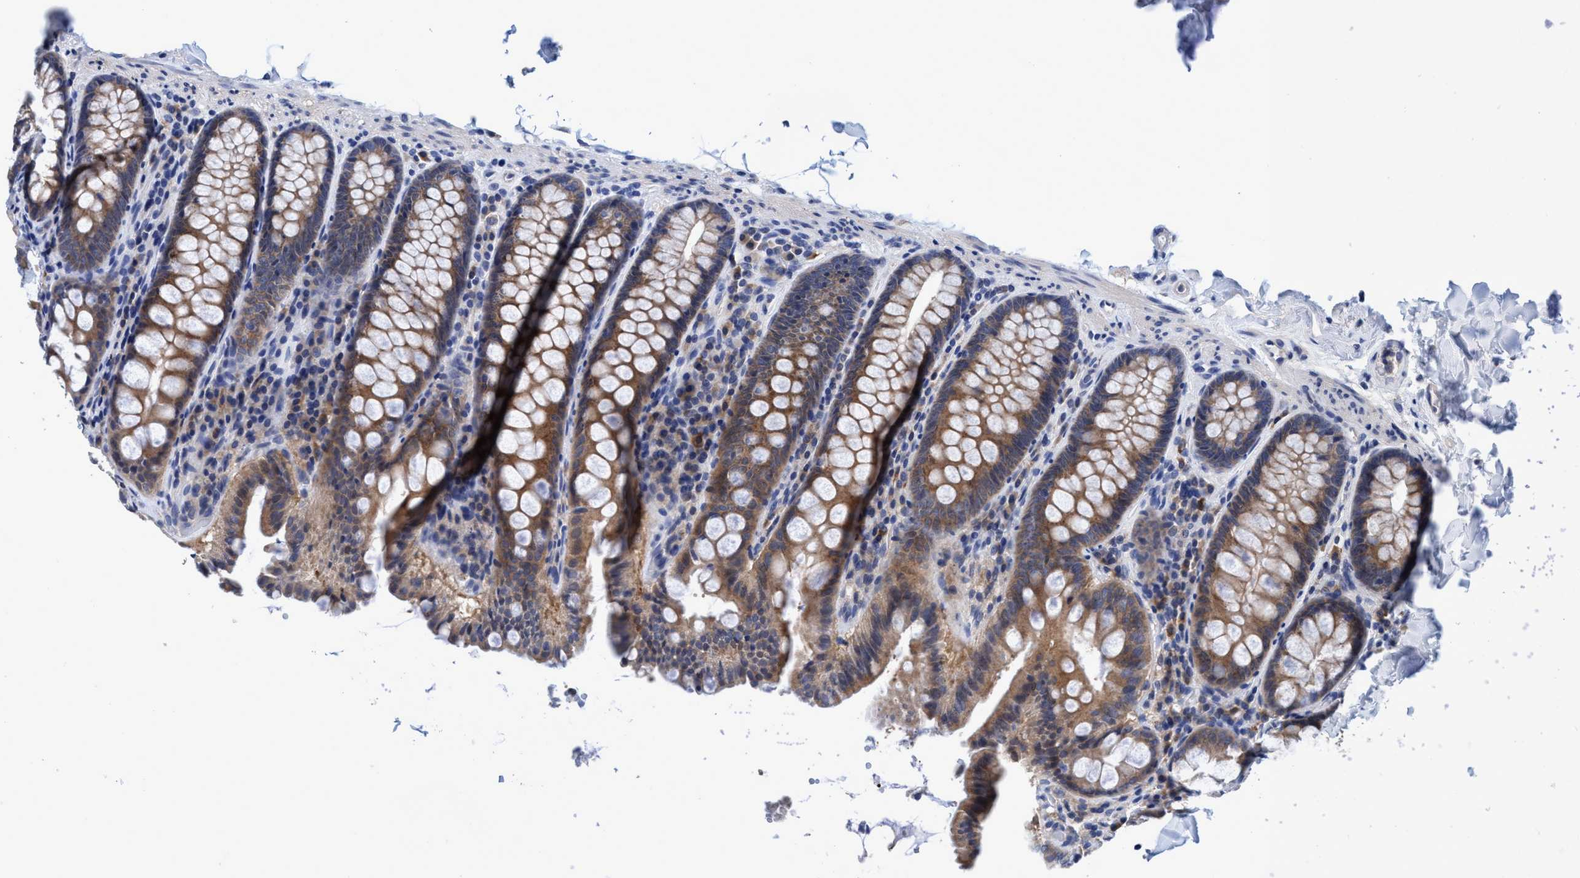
{"staining": {"intensity": "weak", "quantity": ">75%", "location": "cytoplasmic/membranous"}, "tissue": "colon", "cell_type": "Endothelial cells", "image_type": "normal", "snomed": [{"axis": "morphology", "description": "Normal tissue, NOS"}, {"axis": "topography", "description": "Colon"}], "caption": "A histopathology image showing weak cytoplasmic/membranous positivity in approximately >75% of endothelial cells in normal colon, as visualized by brown immunohistochemical staining.", "gene": "CALCOCO2", "patient": {"sex": "female", "age": 61}}